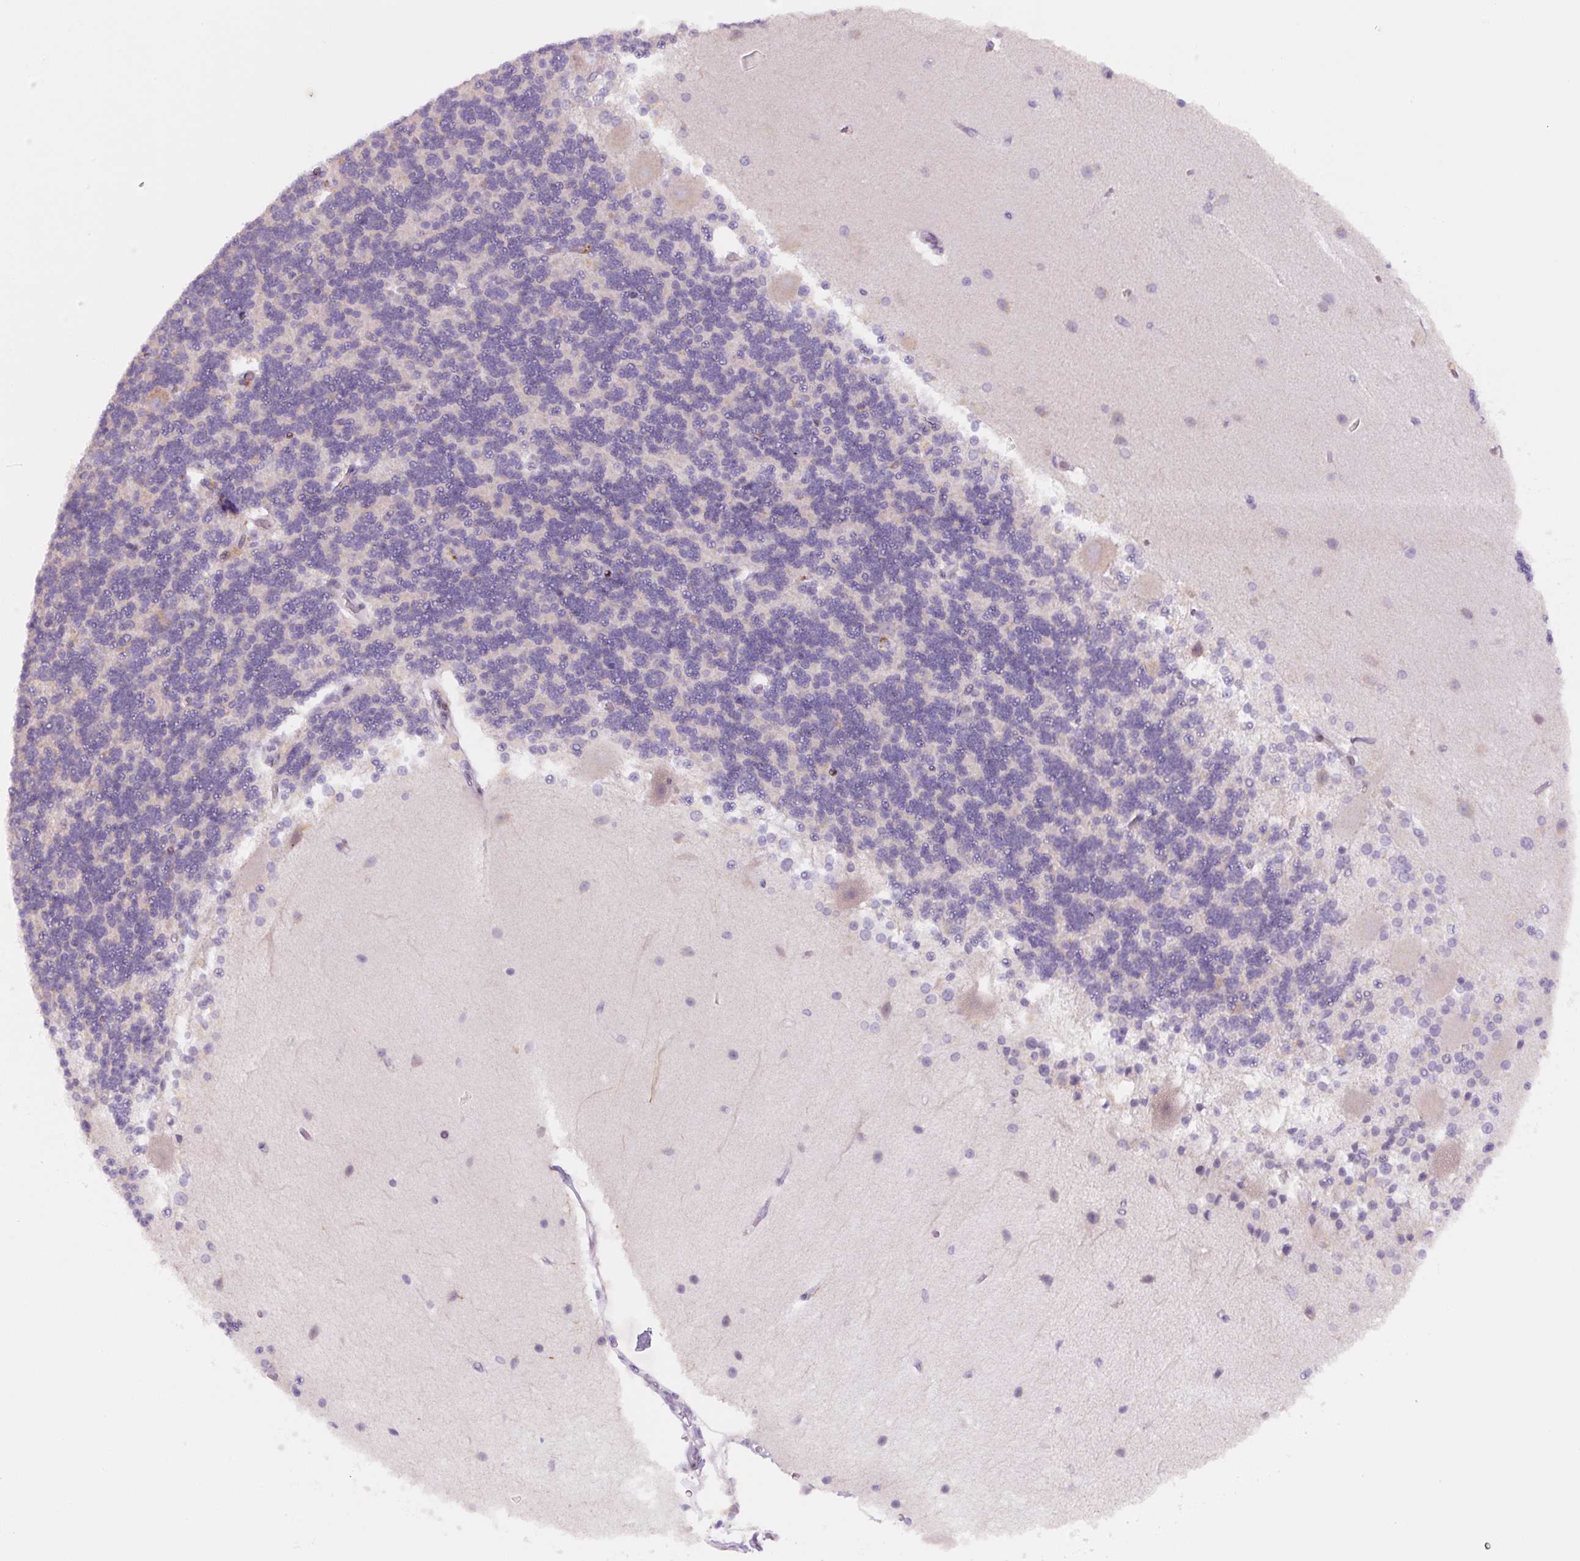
{"staining": {"intensity": "negative", "quantity": "none", "location": "none"}, "tissue": "cerebellum", "cell_type": "Cells in granular layer", "image_type": "normal", "snomed": [{"axis": "morphology", "description": "Normal tissue, NOS"}, {"axis": "topography", "description": "Cerebellum"}], "caption": "Immunohistochemistry histopathology image of normal cerebellum: cerebellum stained with DAB (3,3'-diaminobenzidine) exhibits no significant protein expression in cells in granular layer. Nuclei are stained in blue.", "gene": "YIF1B", "patient": {"sex": "female", "age": 54}}